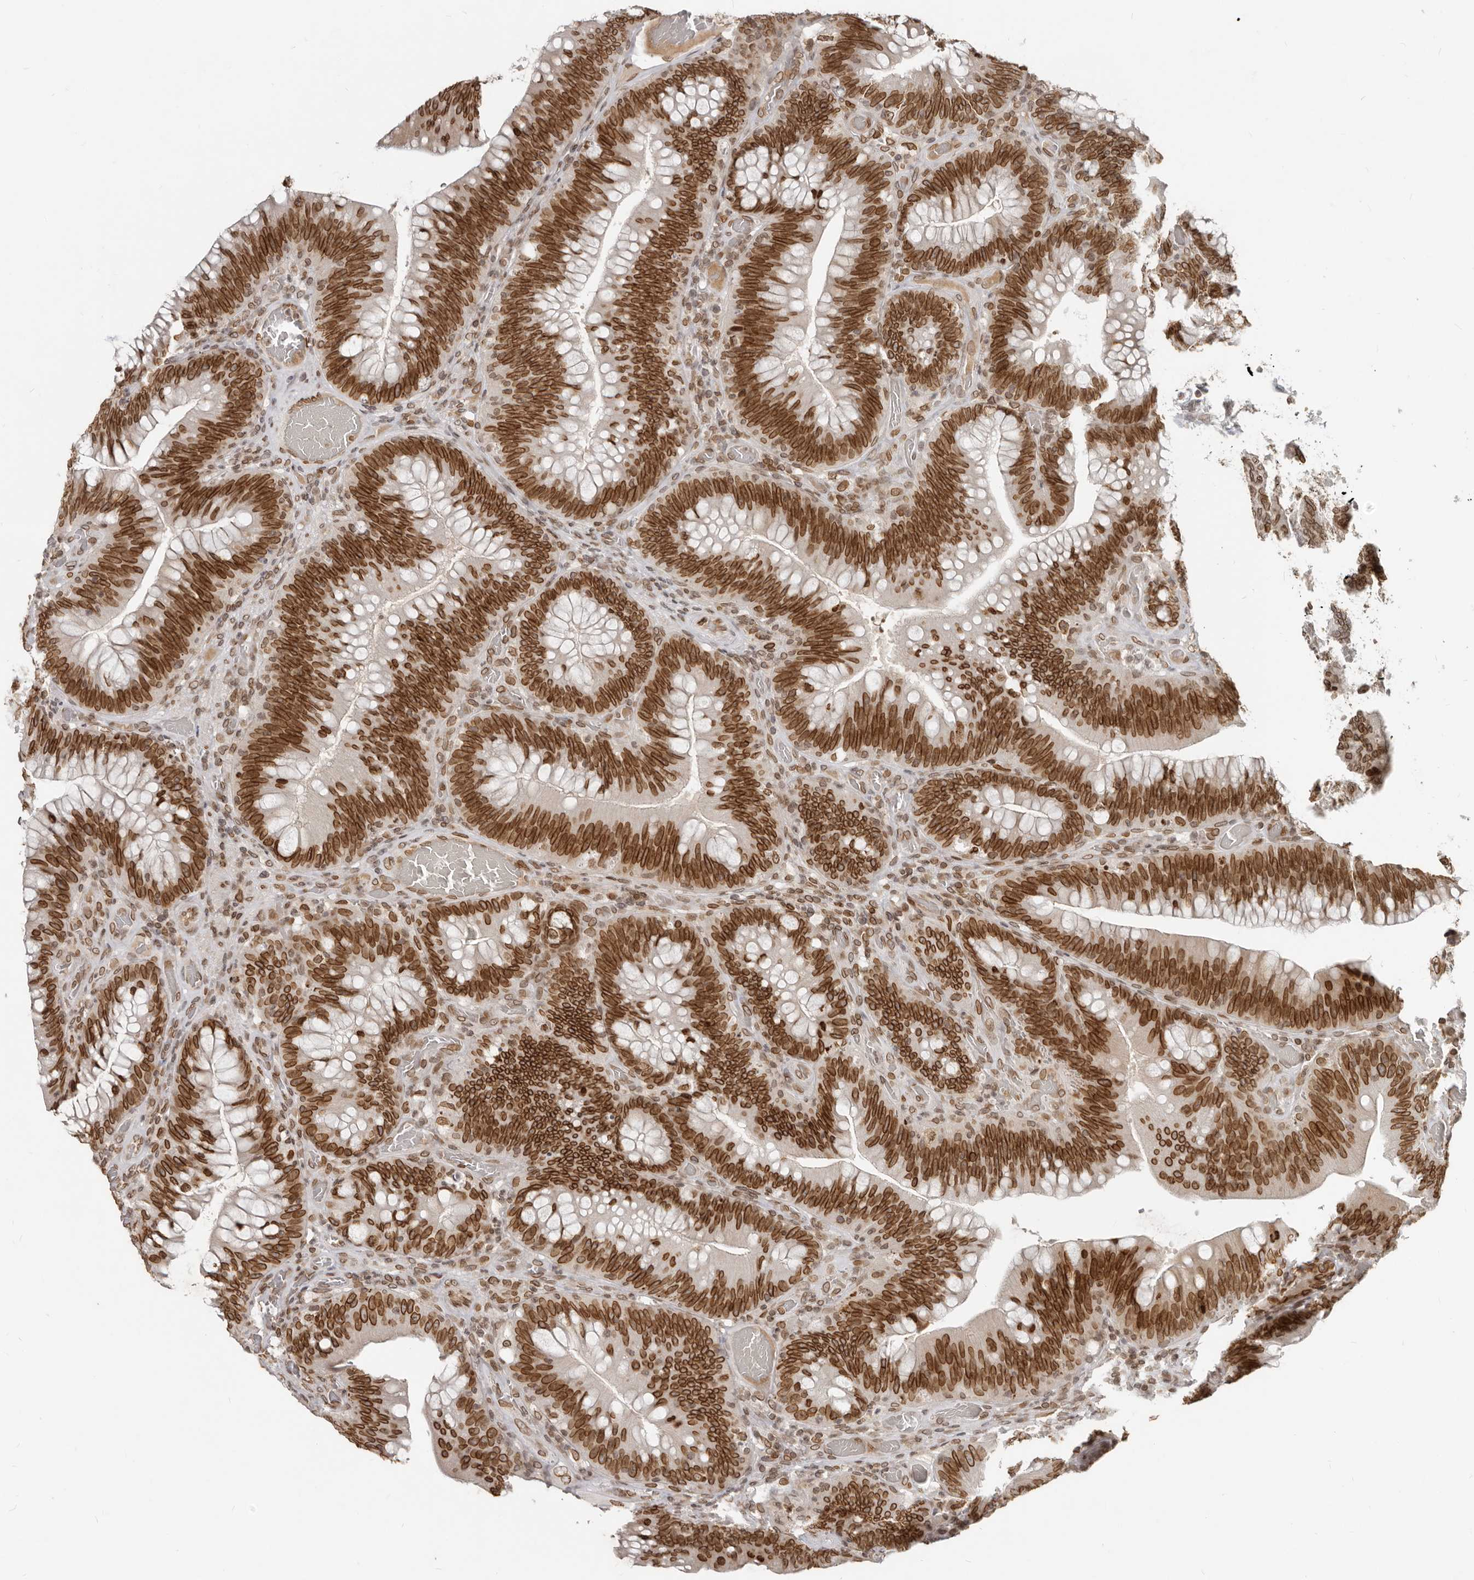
{"staining": {"intensity": "strong", "quantity": ">75%", "location": "cytoplasmic/membranous,nuclear"}, "tissue": "colorectal cancer", "cell_type": "Tumor cells", "image_type": "cancer", "snomed": [{"axis": "morphology", "description": "Normal tissue, NOS"}, {"axis": "topography", "description": "Colon"}], "caption": "Brown immunohistochemical staining in human colorectal cancer reveals strong cytoplasmic/membranous and nuclear expression in approximately >75% of tumor cells. The protein is shown in brown color, while the nuclei are stained blue.", "gene": "NUP153", "patient": {"sex": "female", "age": 82}}